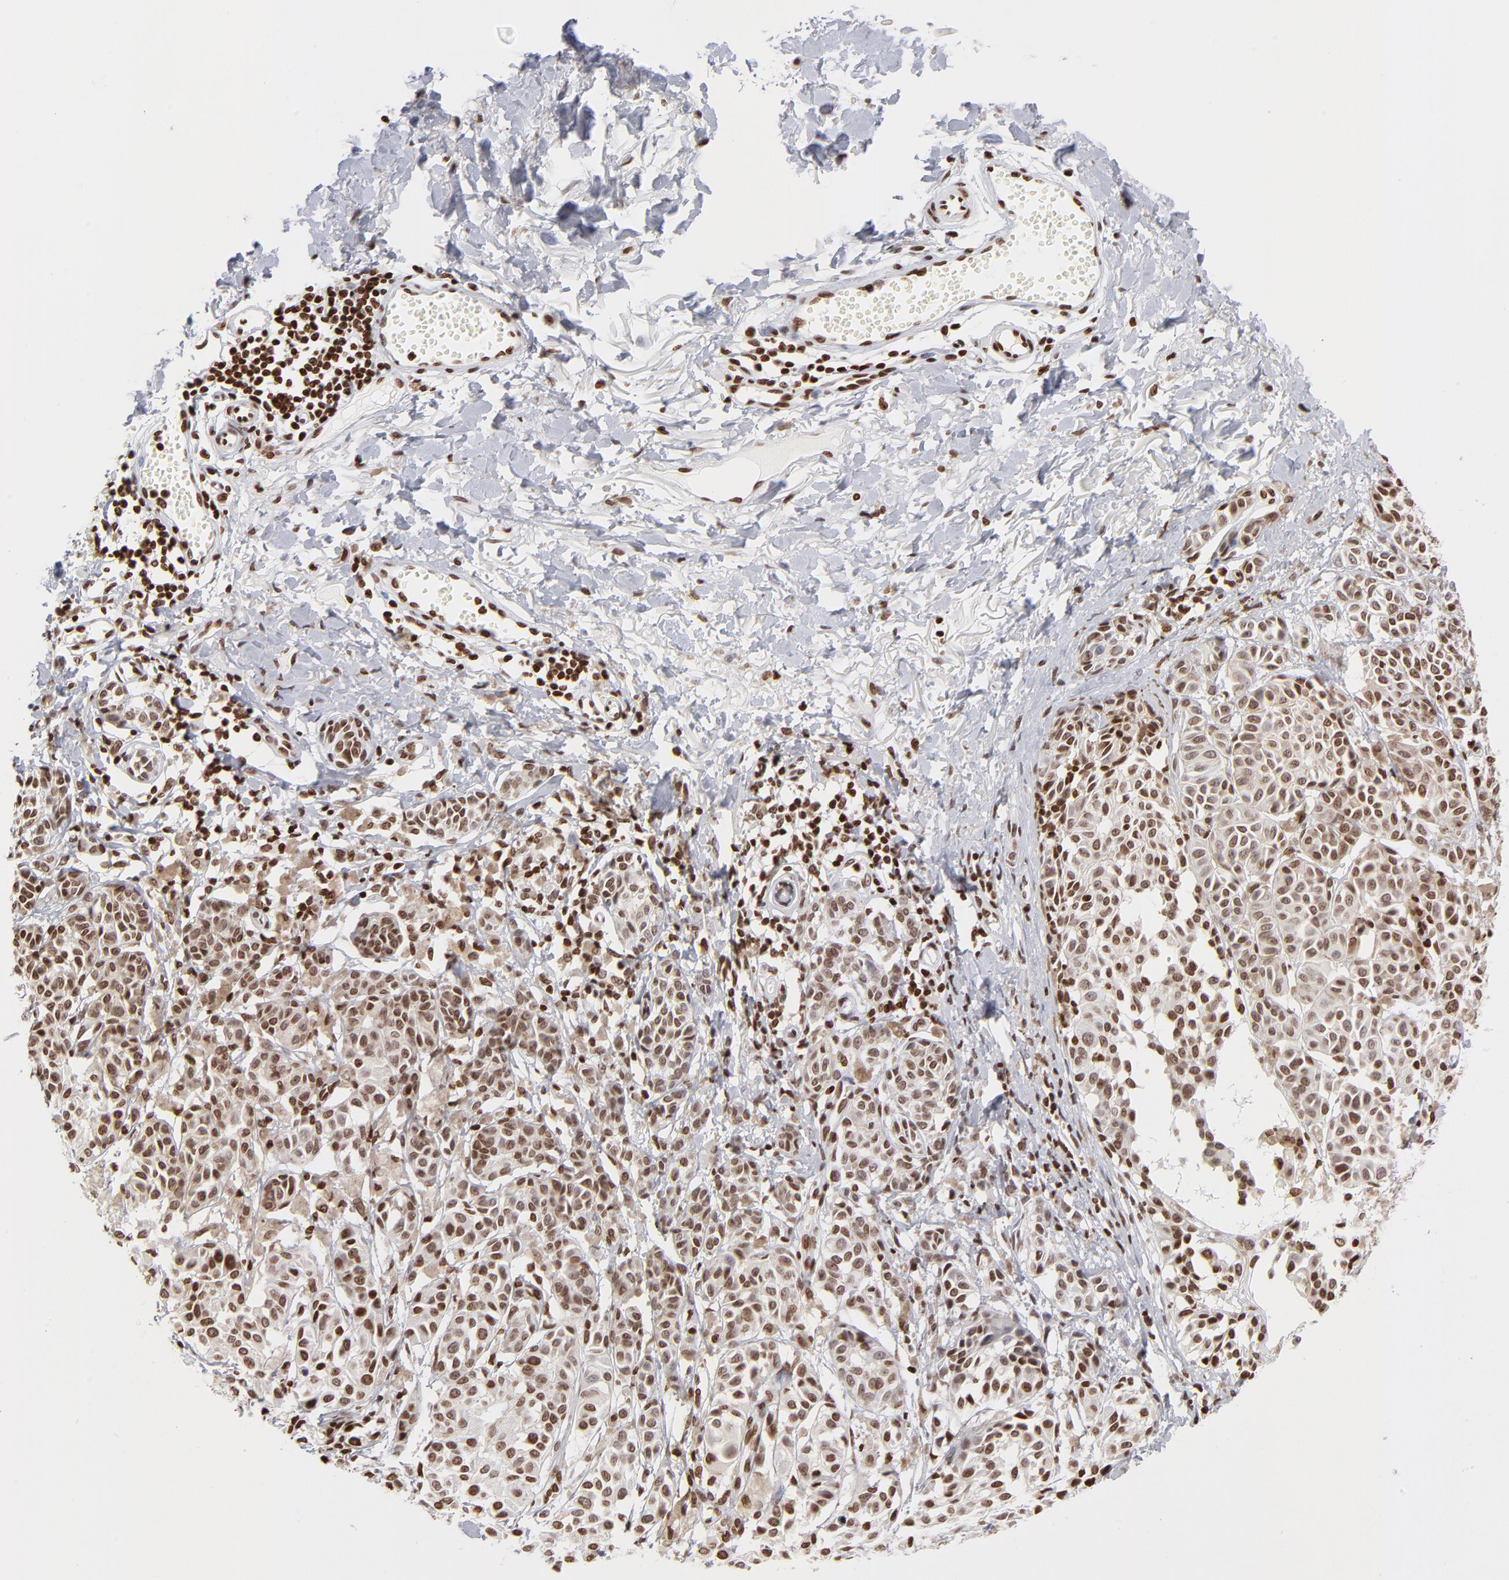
{"staining": {"intensity": "strong", "quantity": ">75%", "location": "nuclear"}, "tissue": "melanoma", "cell_type": "Tumor cells", "image_type": "cancer", "snomed": [{"axis": "morphology", "description": "Malignant melanoma, NOS"}, {"axis": "topography", "description": "Skin"}], "caption": "Protein staining of melanoma tissue displays strong nuclear staining in approximately >75% of tumor cells.", "gene": "RTL4", "patient": {"sex": "male", "age": 76}}